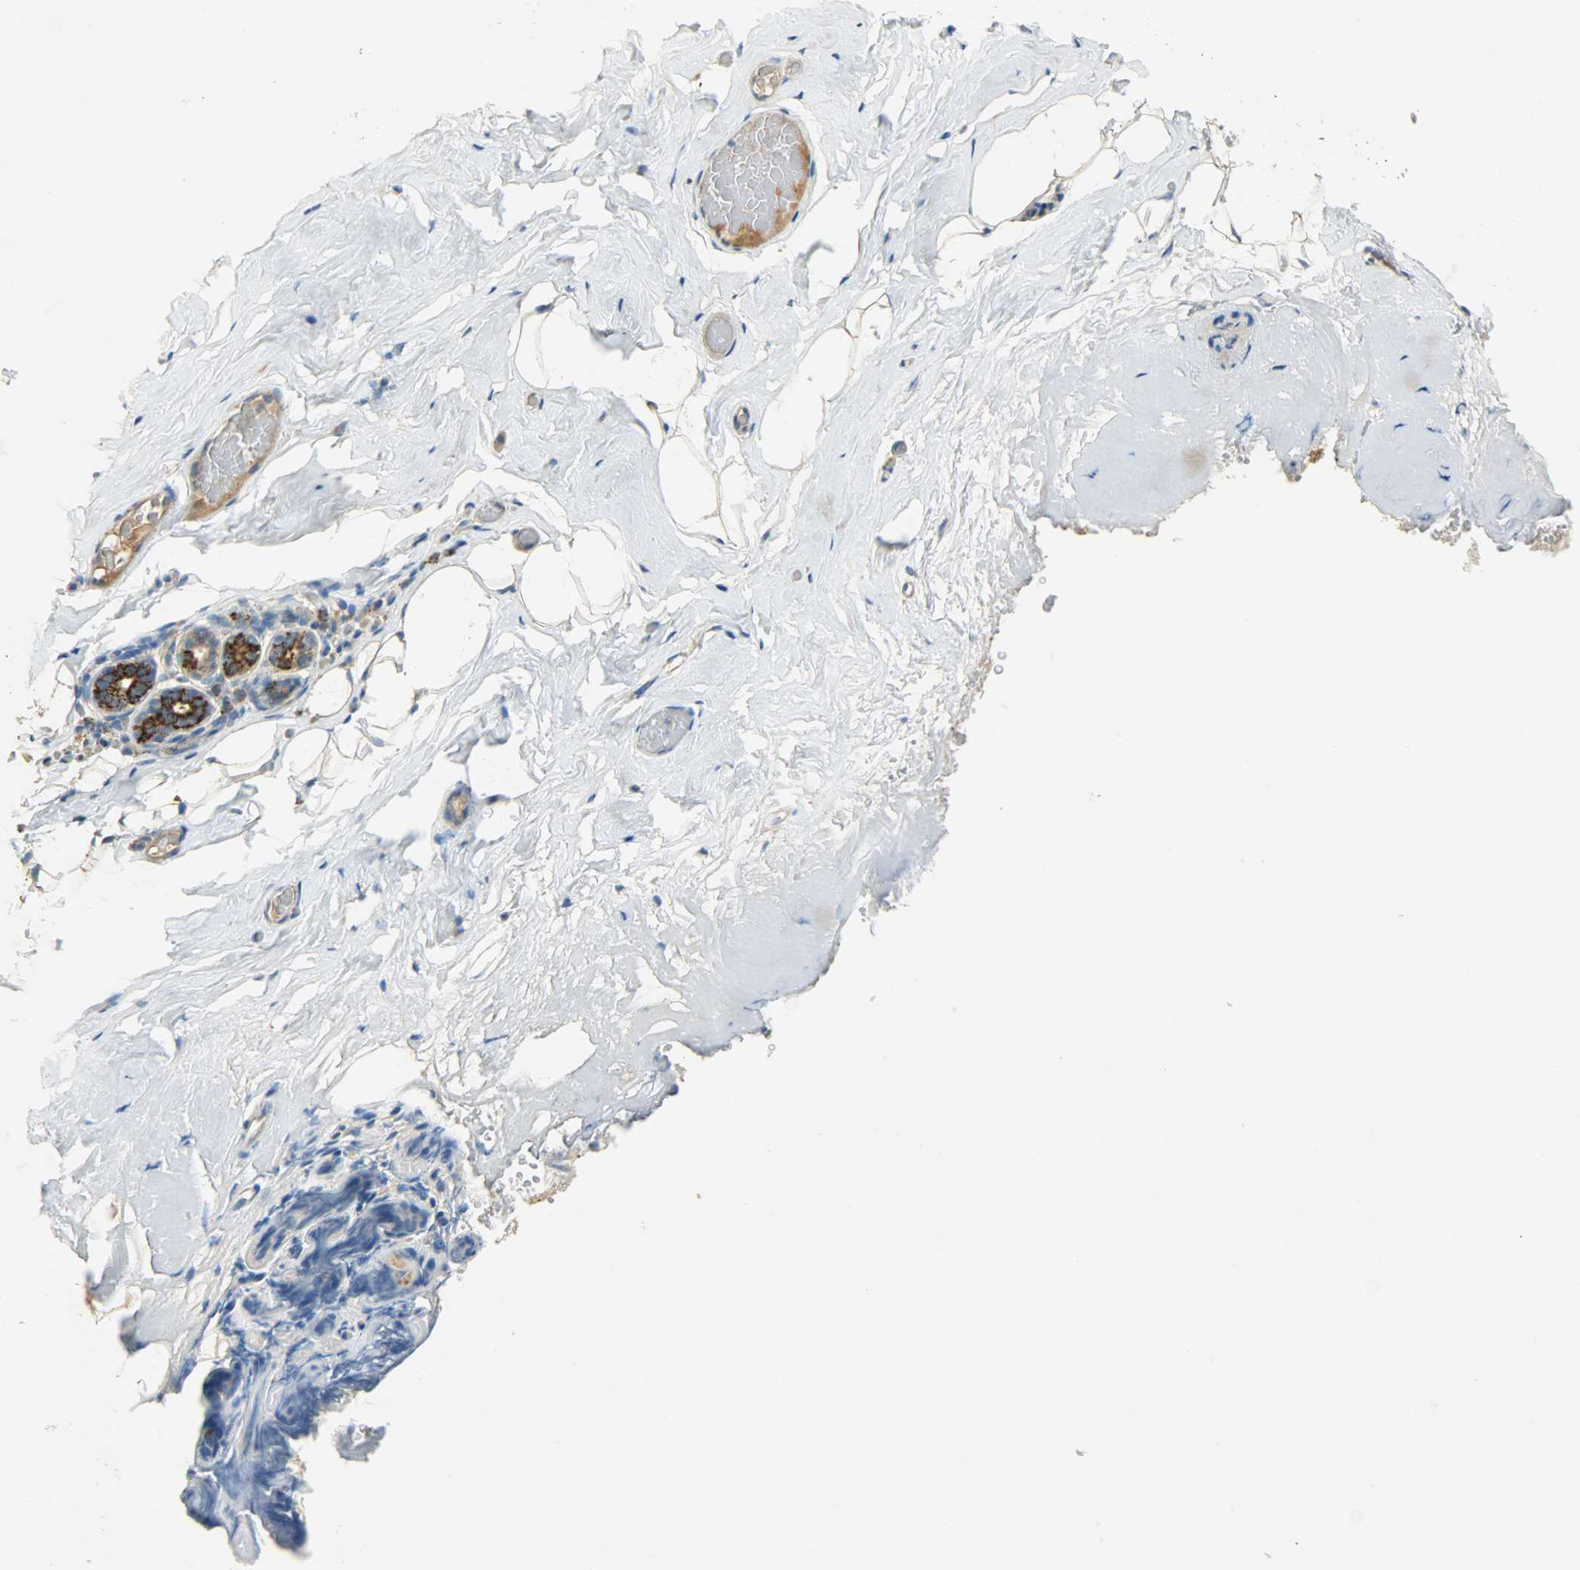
{"staining": {"intensity": "negative", "quantity": "none", "location": "none"}, "tissue": "breast", "cell_type": "Adipocytes", "image_type": "normal", "snomed": [{"axis": "morphology", "description": "Normal tissue, NOS"}, {"axis": "topography", "description": "Breast"}, {"axis": "topography", "description": "Soft tissue"}], "caption": "Immunohistochemical staining of unremarkable breast displays no significant expression in adipocytes. The staining was performed using DAB (3,3'-diaminobenzidine) to visualize the protein expression in brown, while the nuclei were stained in blue with hematoxylin (Magnification: 20x).", "gene": "HDHD5", "patient": {"sex": "female", "age": 75}}